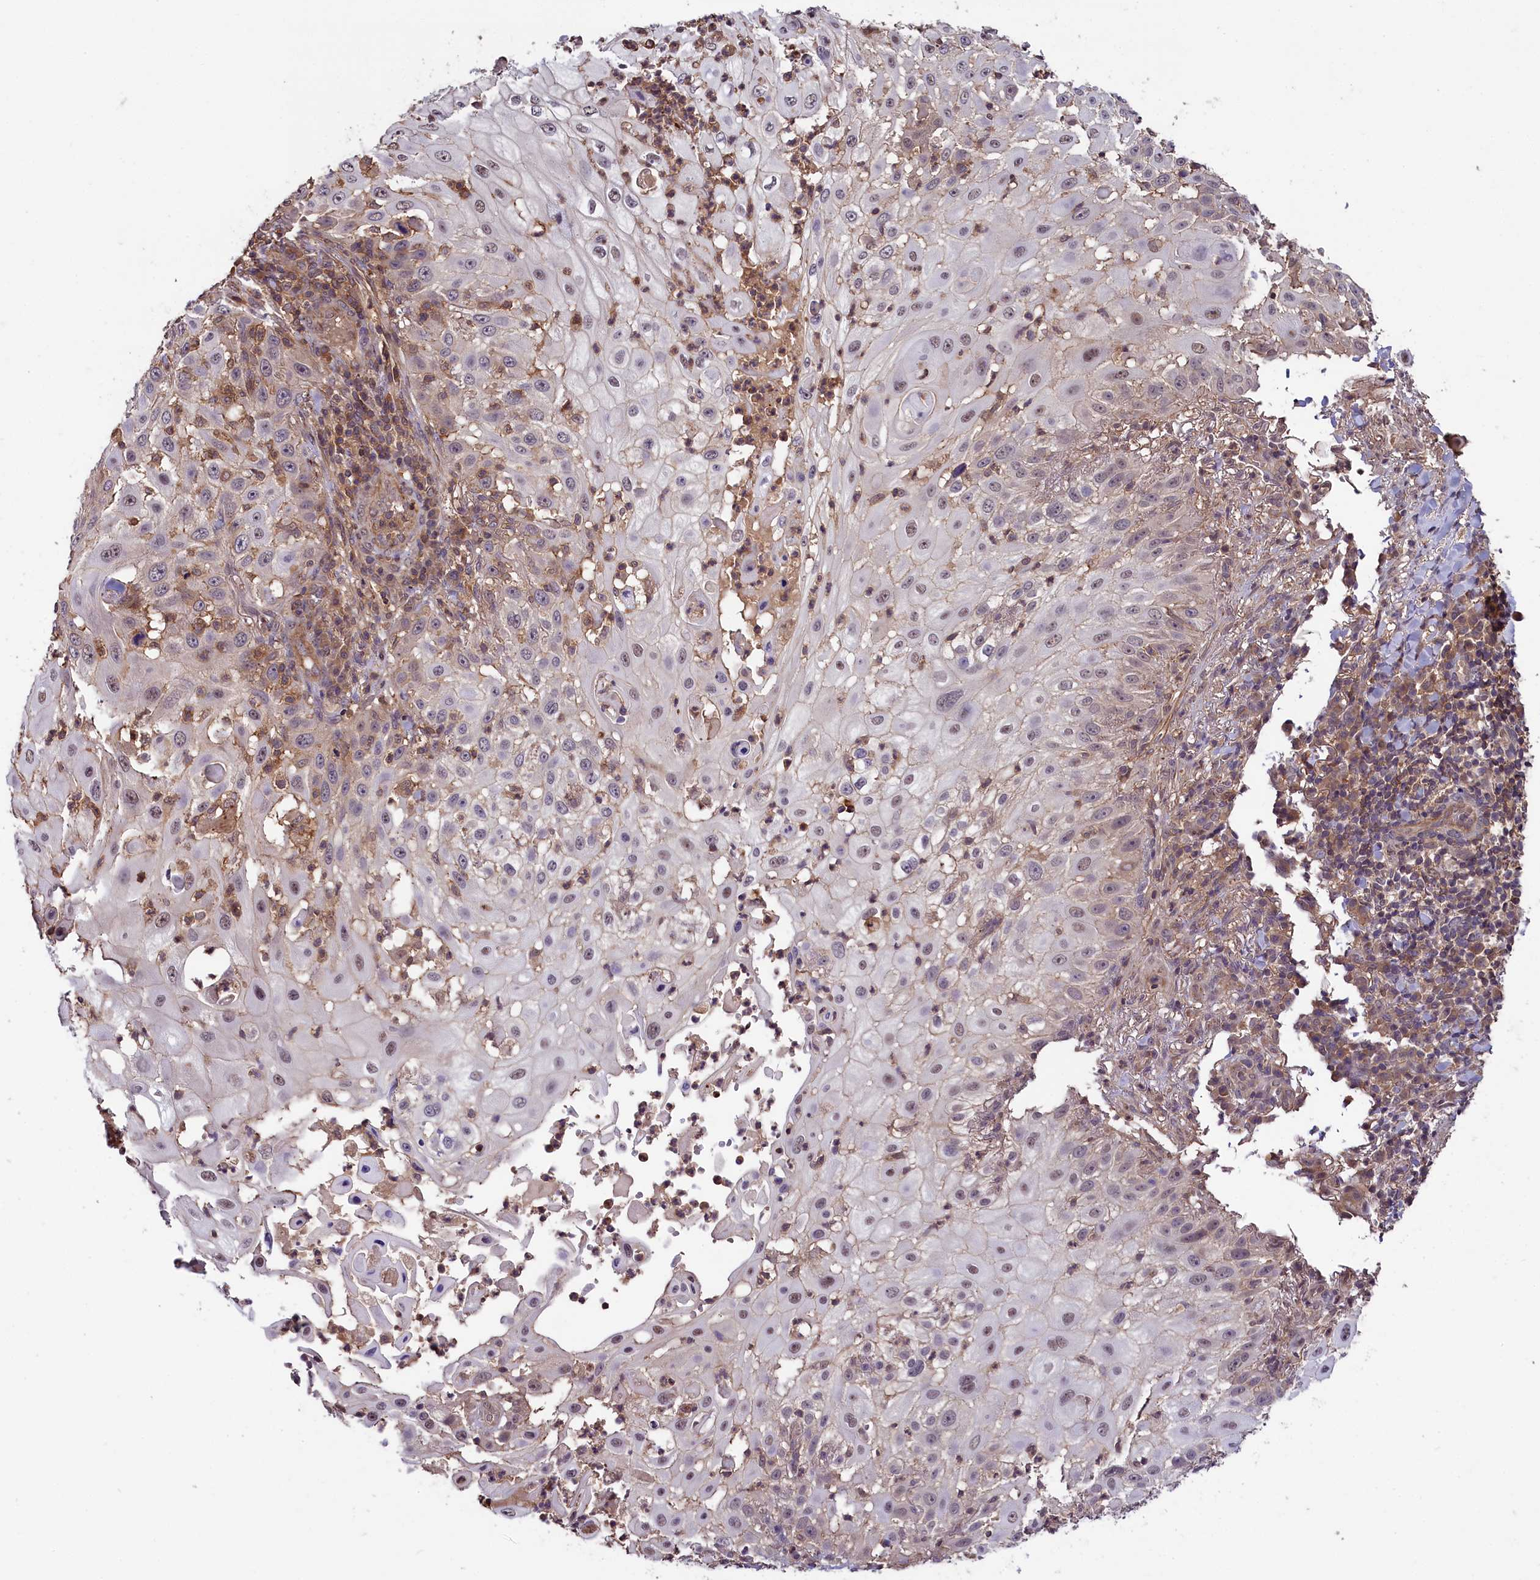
{"staining": {"intensity": "weak", "quantity": "25%-75%", "location": "nuclear"}, "tissue": "skin cancer", "cell_type": "Tumor cells", "image_type": "cancer", "snomed": [{"axis": "morphology", "description": "Squamous cell carcinoma, NOS"}, {"axis": "topography", "description": "Skin"}], "caption": "A brown stain highlights weak nuclear positivity of a protein in skin cancer tumor cells.", "gene": "SKIDA1", "patient": {"sex": "female", "age": 44}}